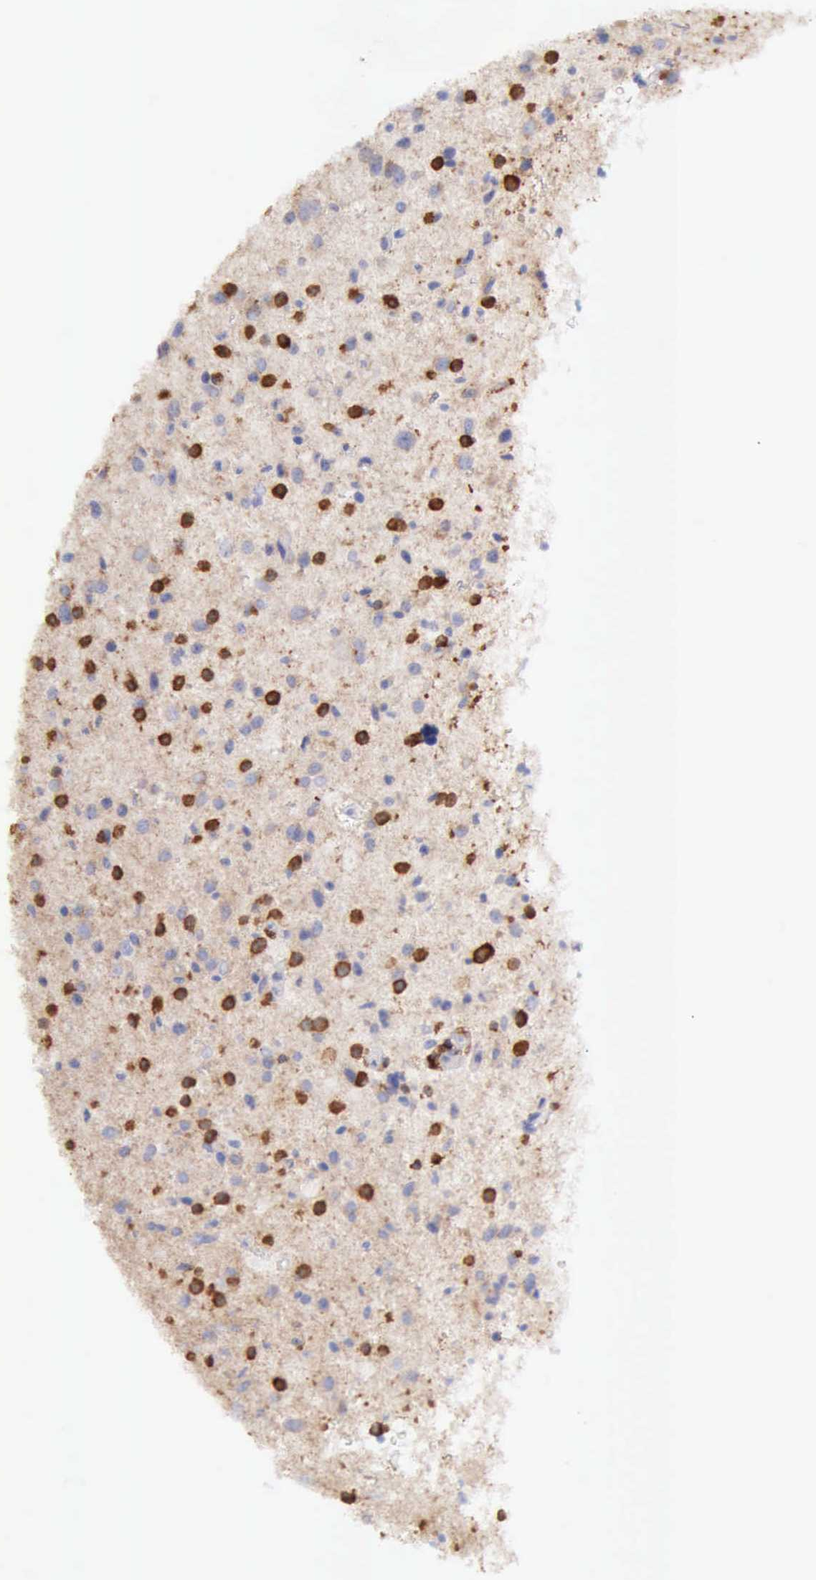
{"staining": {"intensity": "moderate", "quantity": "<25%", "location": "cytoplasmic/membranous"}, "tissue": "glioma", "cell_type": "Tumor cells", "image_type": "cancer", "snomed": [{"axis": "morphology", "description": "Glioma, malignant, Low grade"}, {"axis": "topography", "description": "Brain"}], "caption": "Immunohistochemical staining of glioma exhibits low levels of moderate cytoplasmic/membranous protein expression in approximately <25% of tumor cells. (brown staining indicates protein expression, while blue staining denotes nuclei).", "gene": "ARHGAP4", "patient": {"sex": "female", "age": 46}}